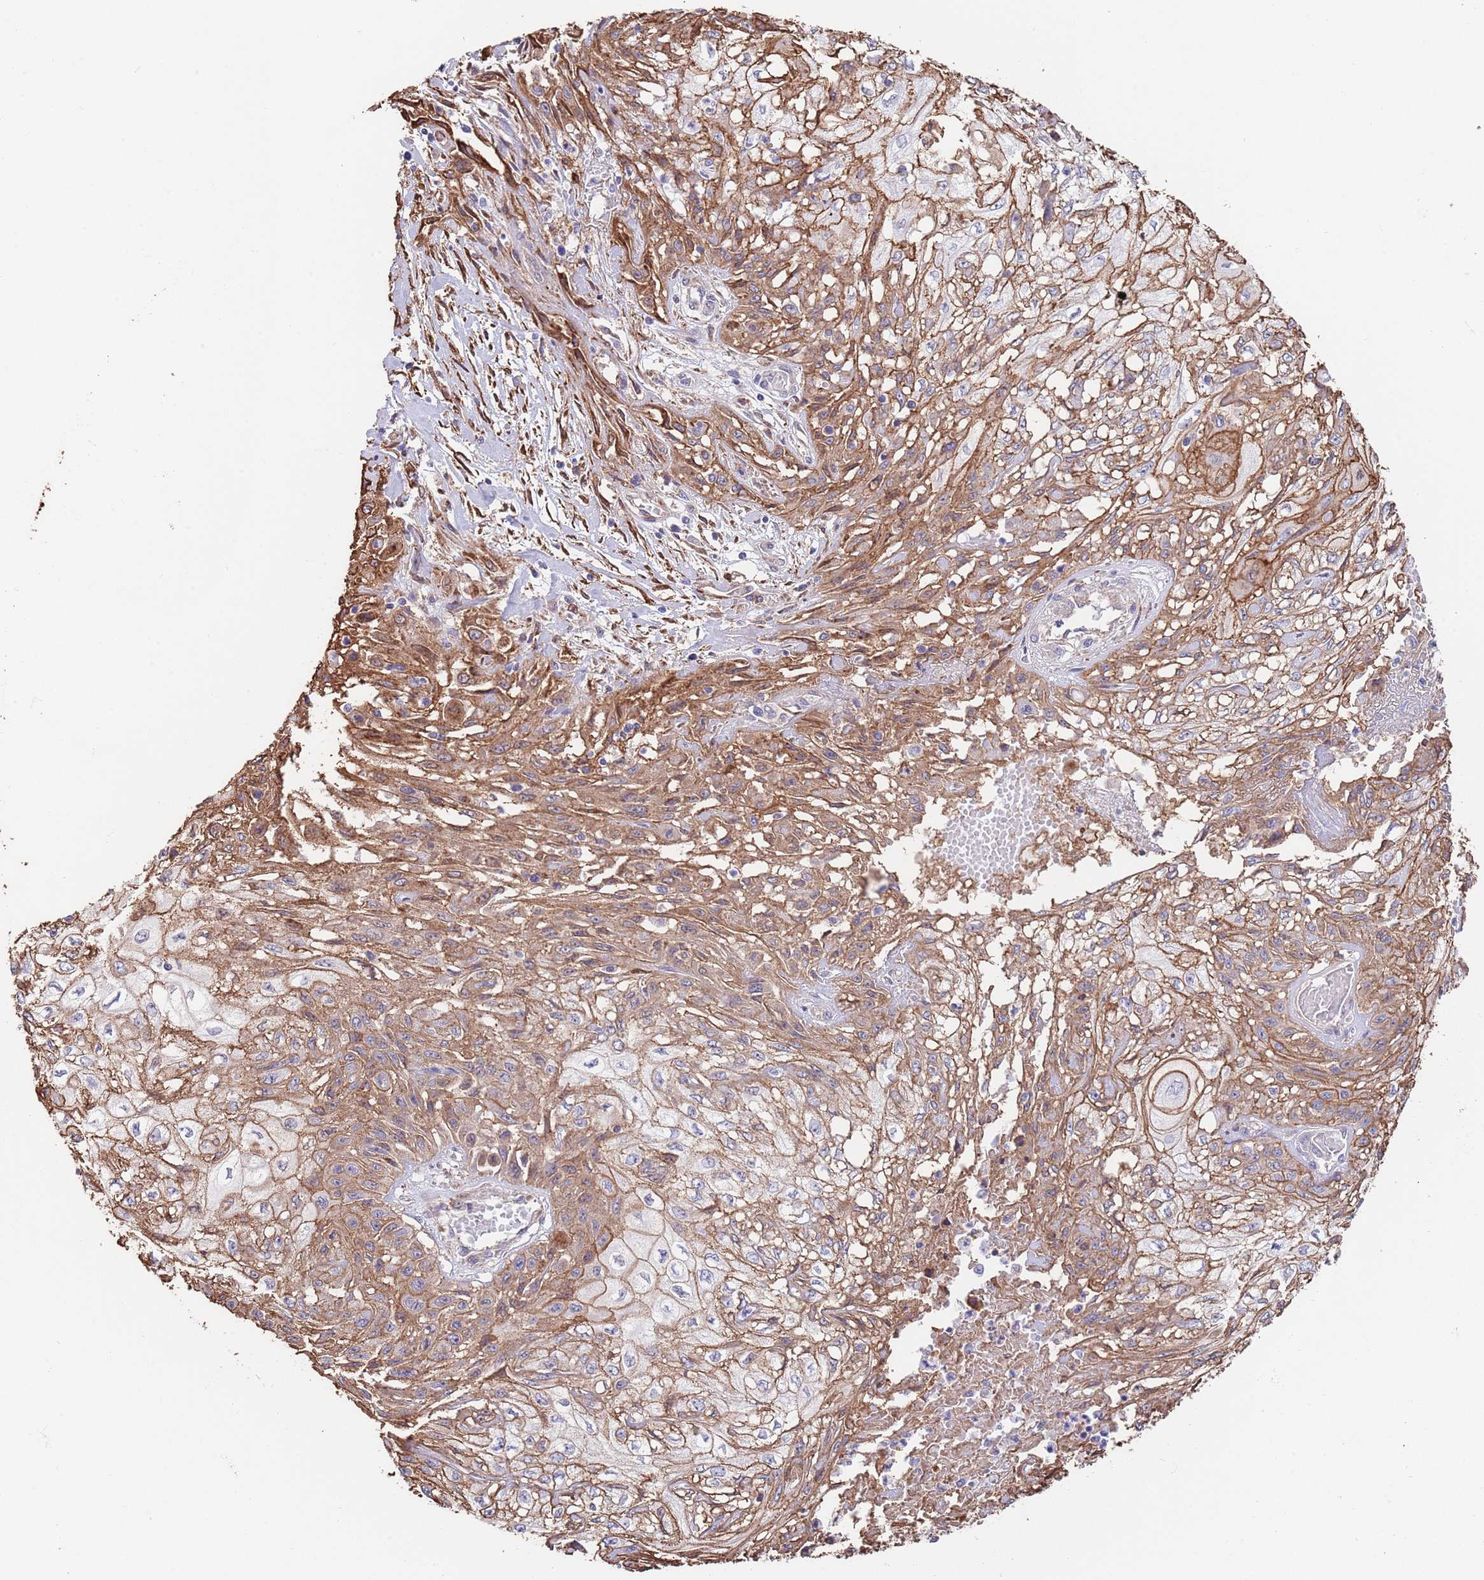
{"staining": {"intensity": "moderate", "quantity": ">75%", "location": "cytoplasmic/membranous"}, "tissue": "skin cancer", "cell_type": "Tumor cells", "image_type": "cancer", "snomed": [{"axis": "morphology", "description": "Squamous cell carcinoma, NOS"}, {"axis": "morphology", "description": "Squamous cell carcinoma, metastatic, NOS"}, {"axis": "topography", "description": "Skin"}, {"axis": "topography", "description": "Lymph node"}], "caption": "Tumor cells show moderate cytoplasmic/membranous positivity in approximately >75% of cells in skin cancer (squamous cell carcinoma).", "gene": "BPNT1", "patient": {"sex": "male", "age": 75}}